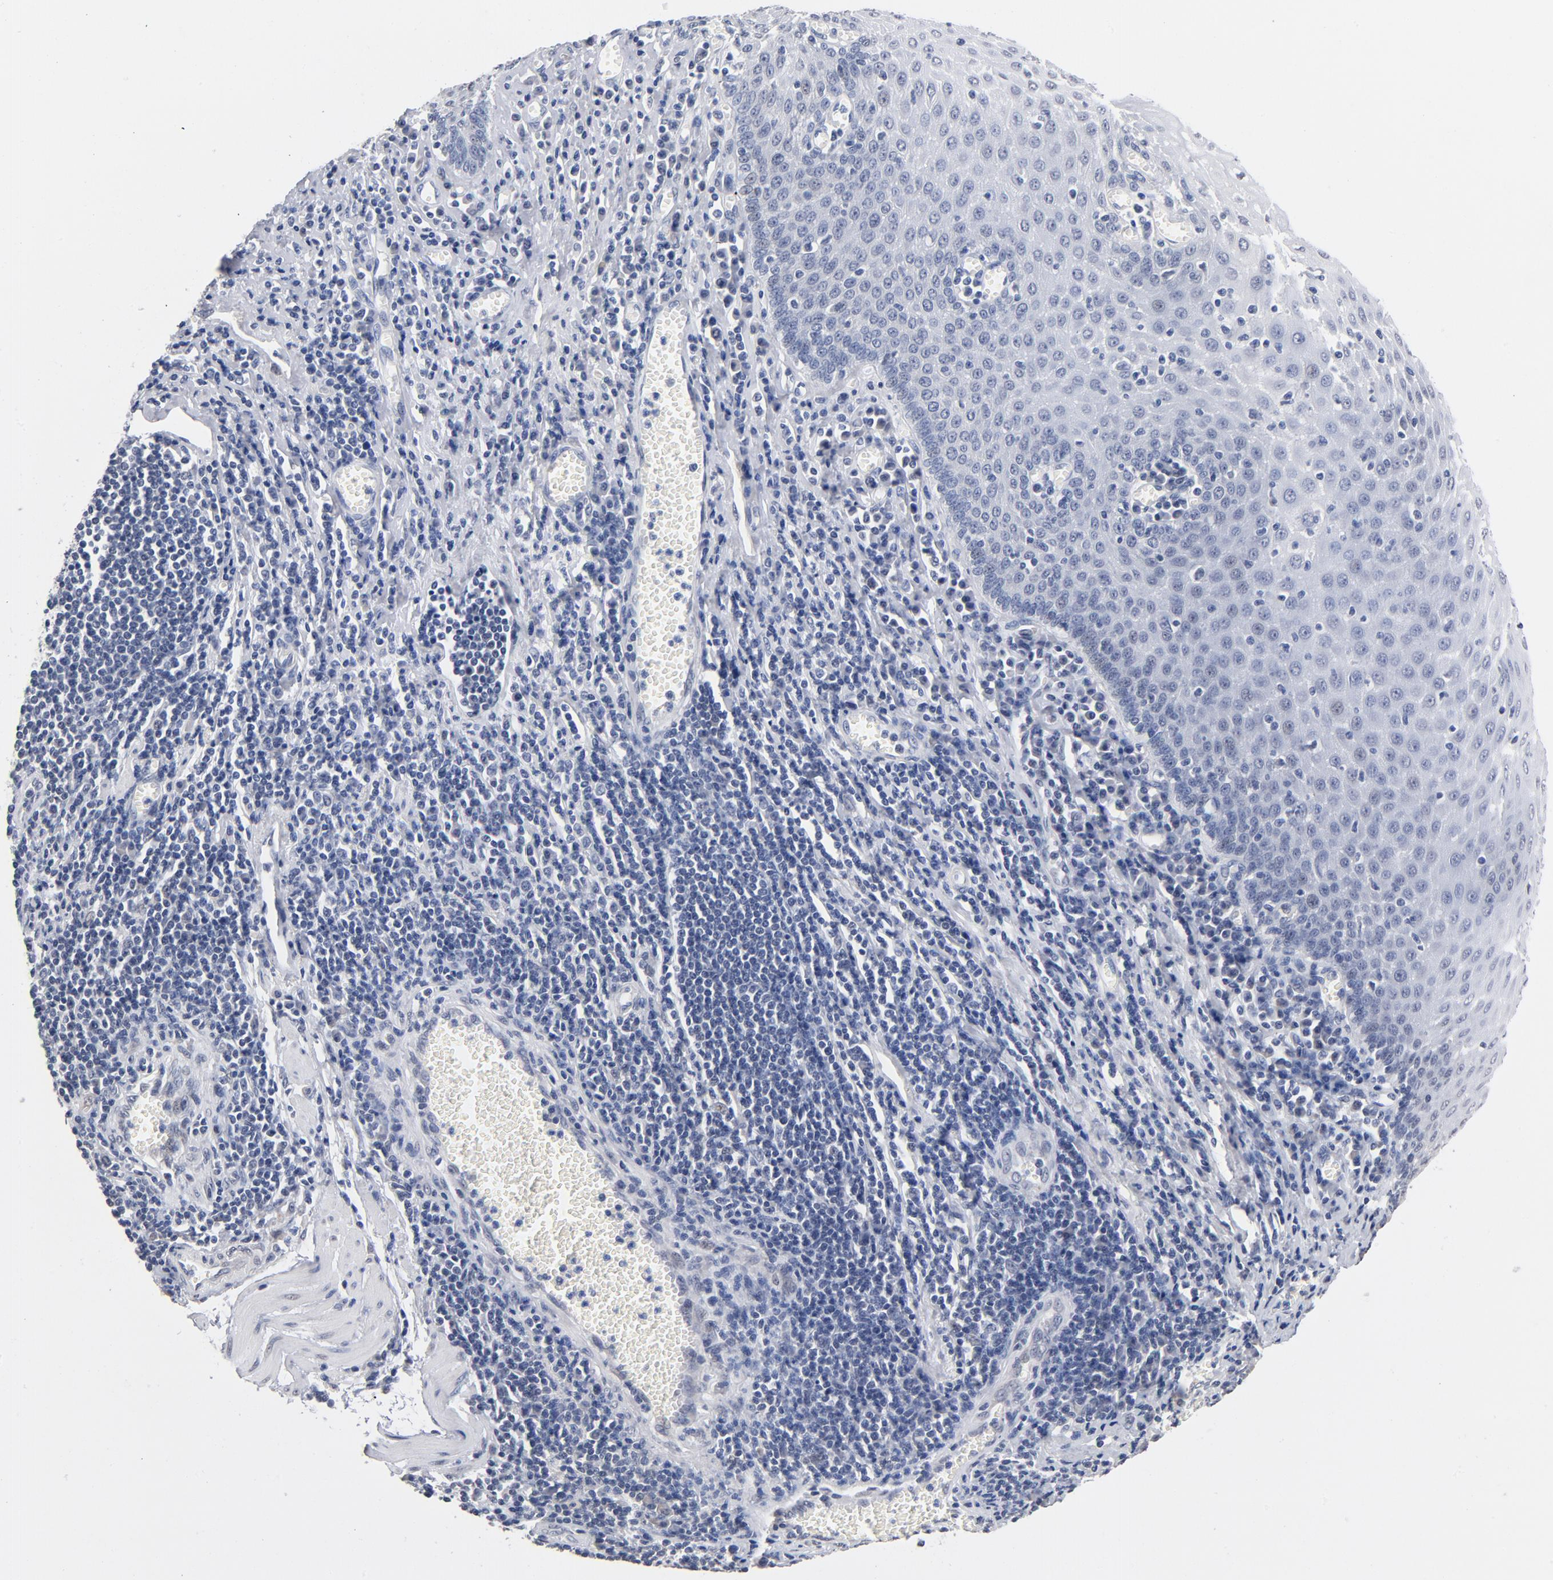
{"staining": {"intensity": "weak", "quantity": "<25%", "location": "nuclear"}, "tissue": "esophagus", "cell_type": "Squamous epithelial cells", "image_type": "normal", "snomed": [{"axis": "morphology", "description": "Normal tissue, NOS"}, {"axis": "morphology", "description": "Squamous cell carcinoma, NOS"}, {"axis": "topography", "description": "Esophagus"}], "caption": "Esophagus stained for a protein using immunohistochemistry demonstrates no positivity squamous epithelial cells.", "gene": "RBM3", "patient": {"sex": "male", "age": 65}}